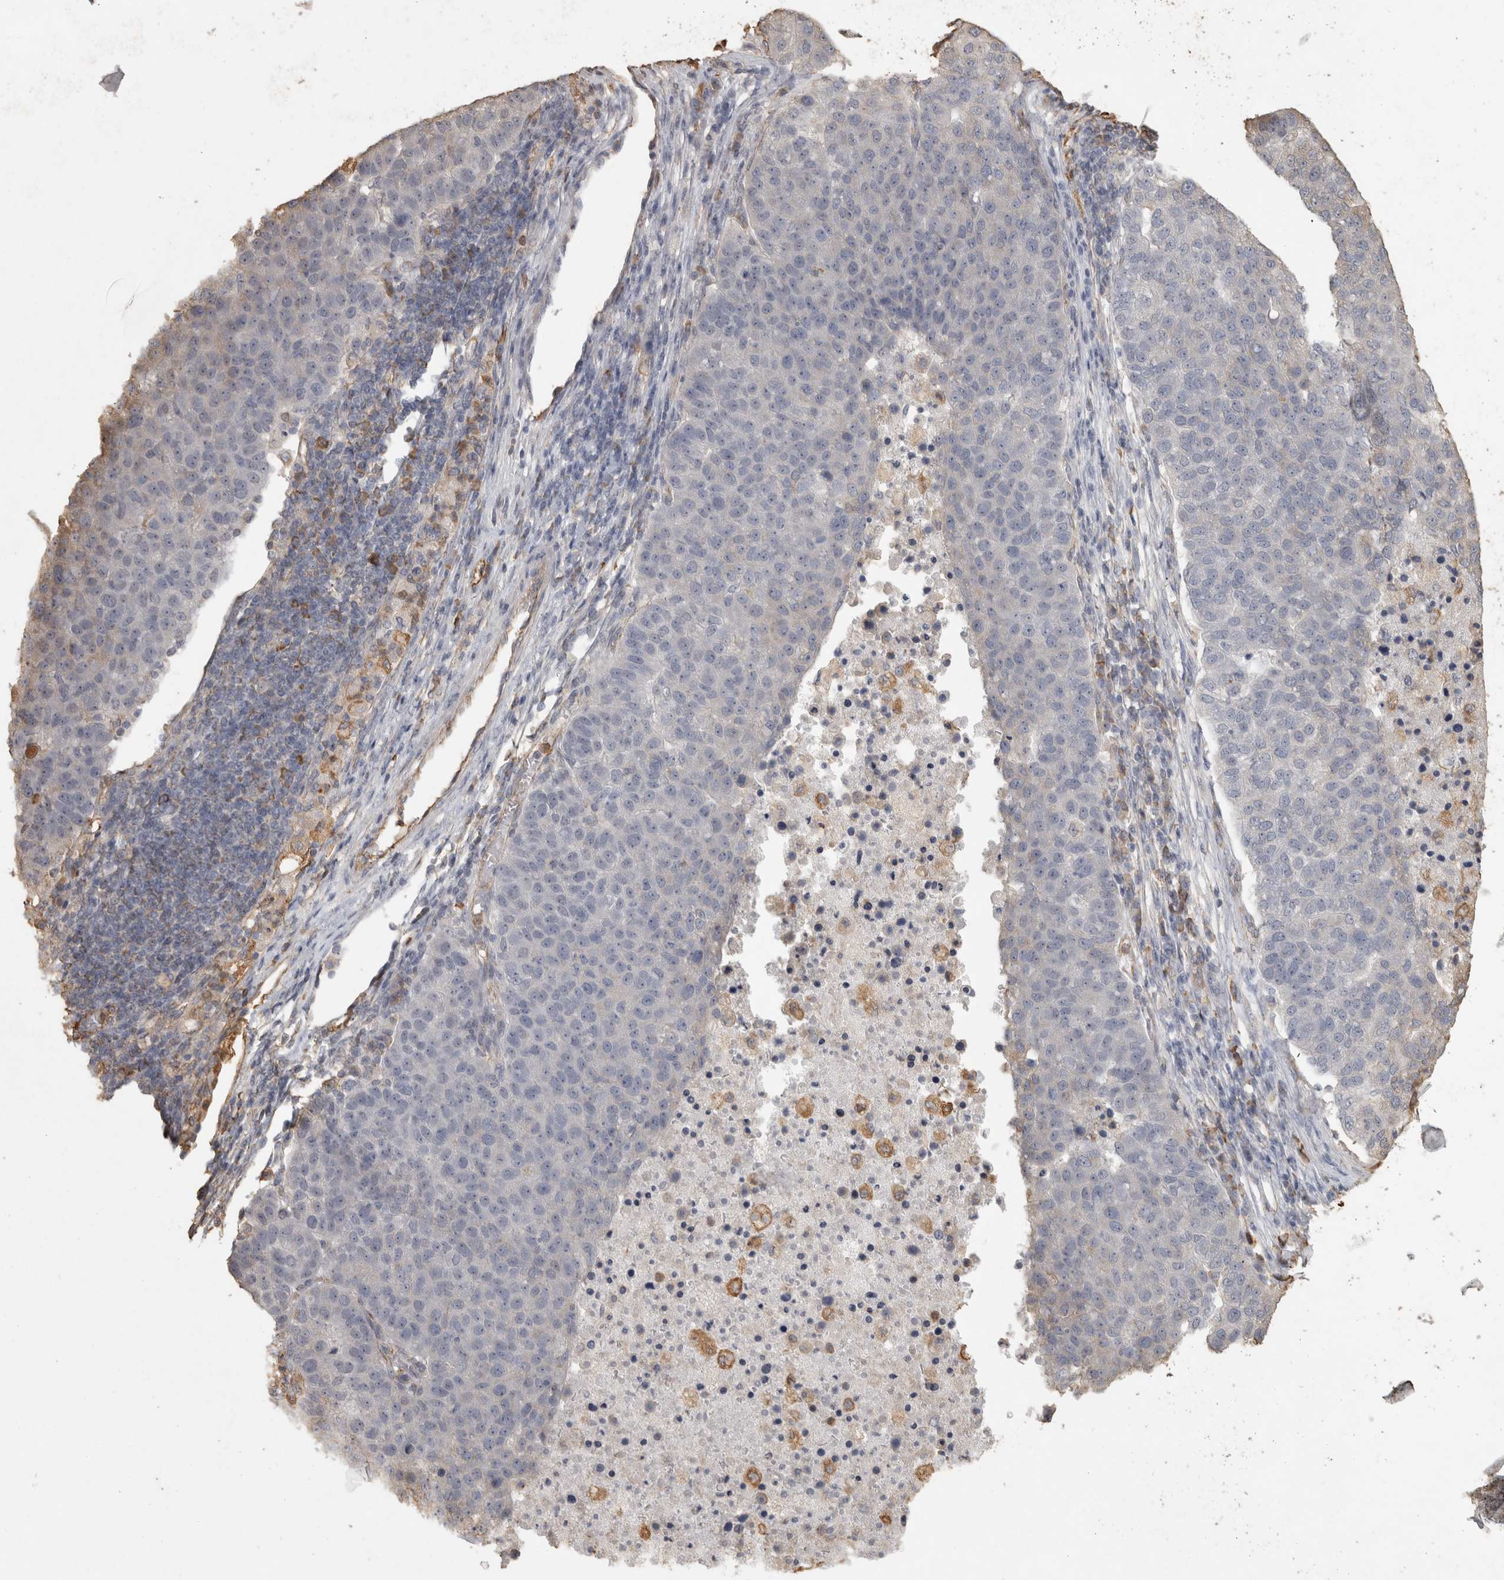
{"staining": {"intensity": "negative", "quantity": "none", "location": "none"}, "tissue": "pancreatic cancer", "cell_type": "Tumor cells", "image_type": "cancer", "snomed": [{"axis": "morphology", "description": "Adenocarcinoma, NOS"}, {"axis": "topography", "description": "Pancreas"}], "caption": "There is no significant positivity in tumor cells of pancreatic adenocarcinoma.", "gene": "REPS2", "patient": {"sex": "female", "age": 61}}